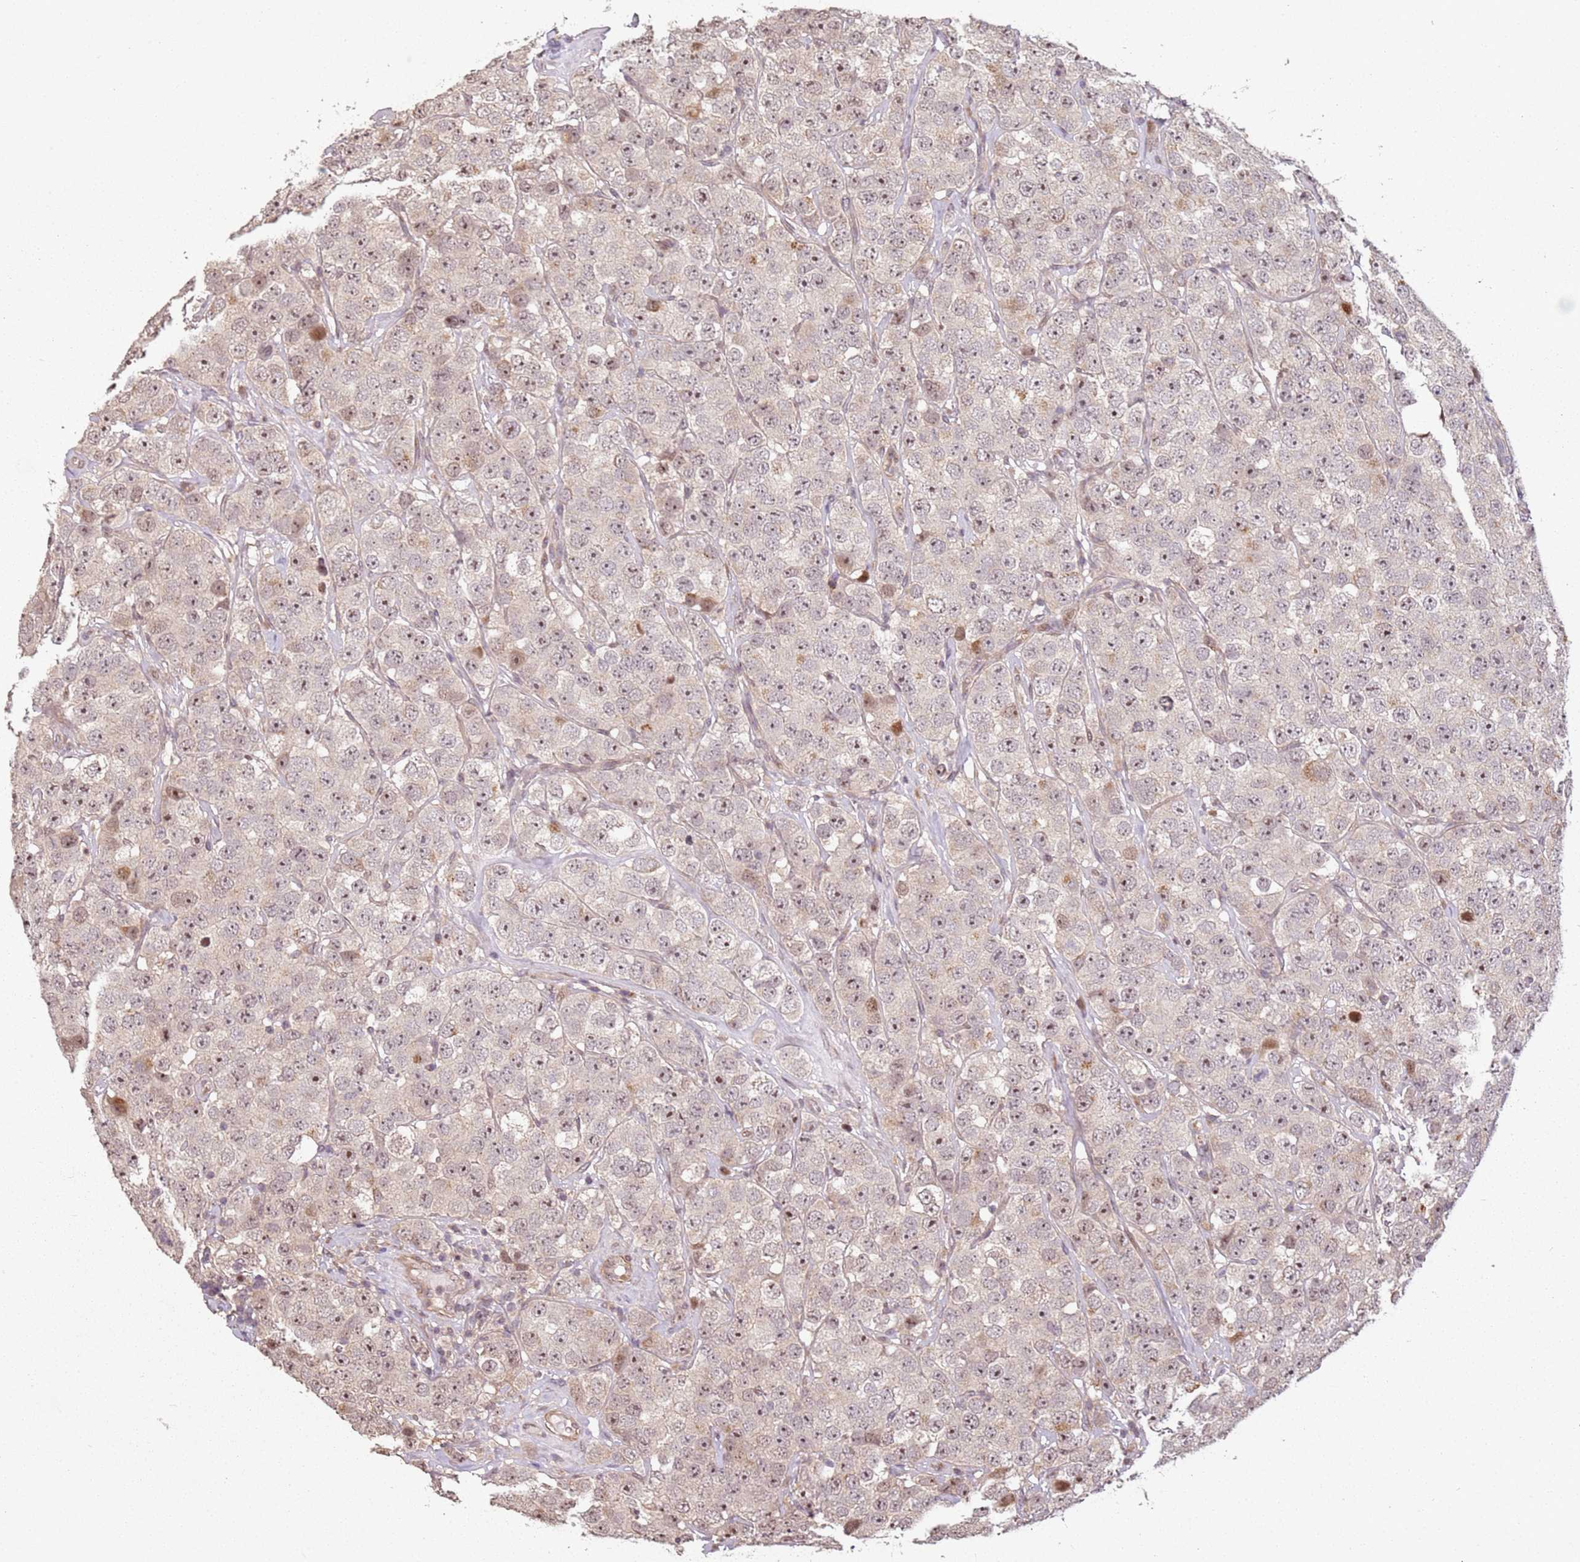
{"staining": {"intensity": "weak", "quantity": ">75%", "location": "nuclear"}, "tissue": "testis cancer", "cell_type": "Tumor cells", "image_type": "cancer", "snomed": [{"axis": "morphology", "description": "Seminoma, NOS"}, {"axis": "topography", "description": "Testis"}], "caption": "Testis cancer (seminoma) tissue shows weak nuclear expression in about >75% of tumor cells (DAB = brown stain, brightfield microscopy at high magnification).", "gene": "CHURC1", "patient": {"sex": "male", "age": 28}}